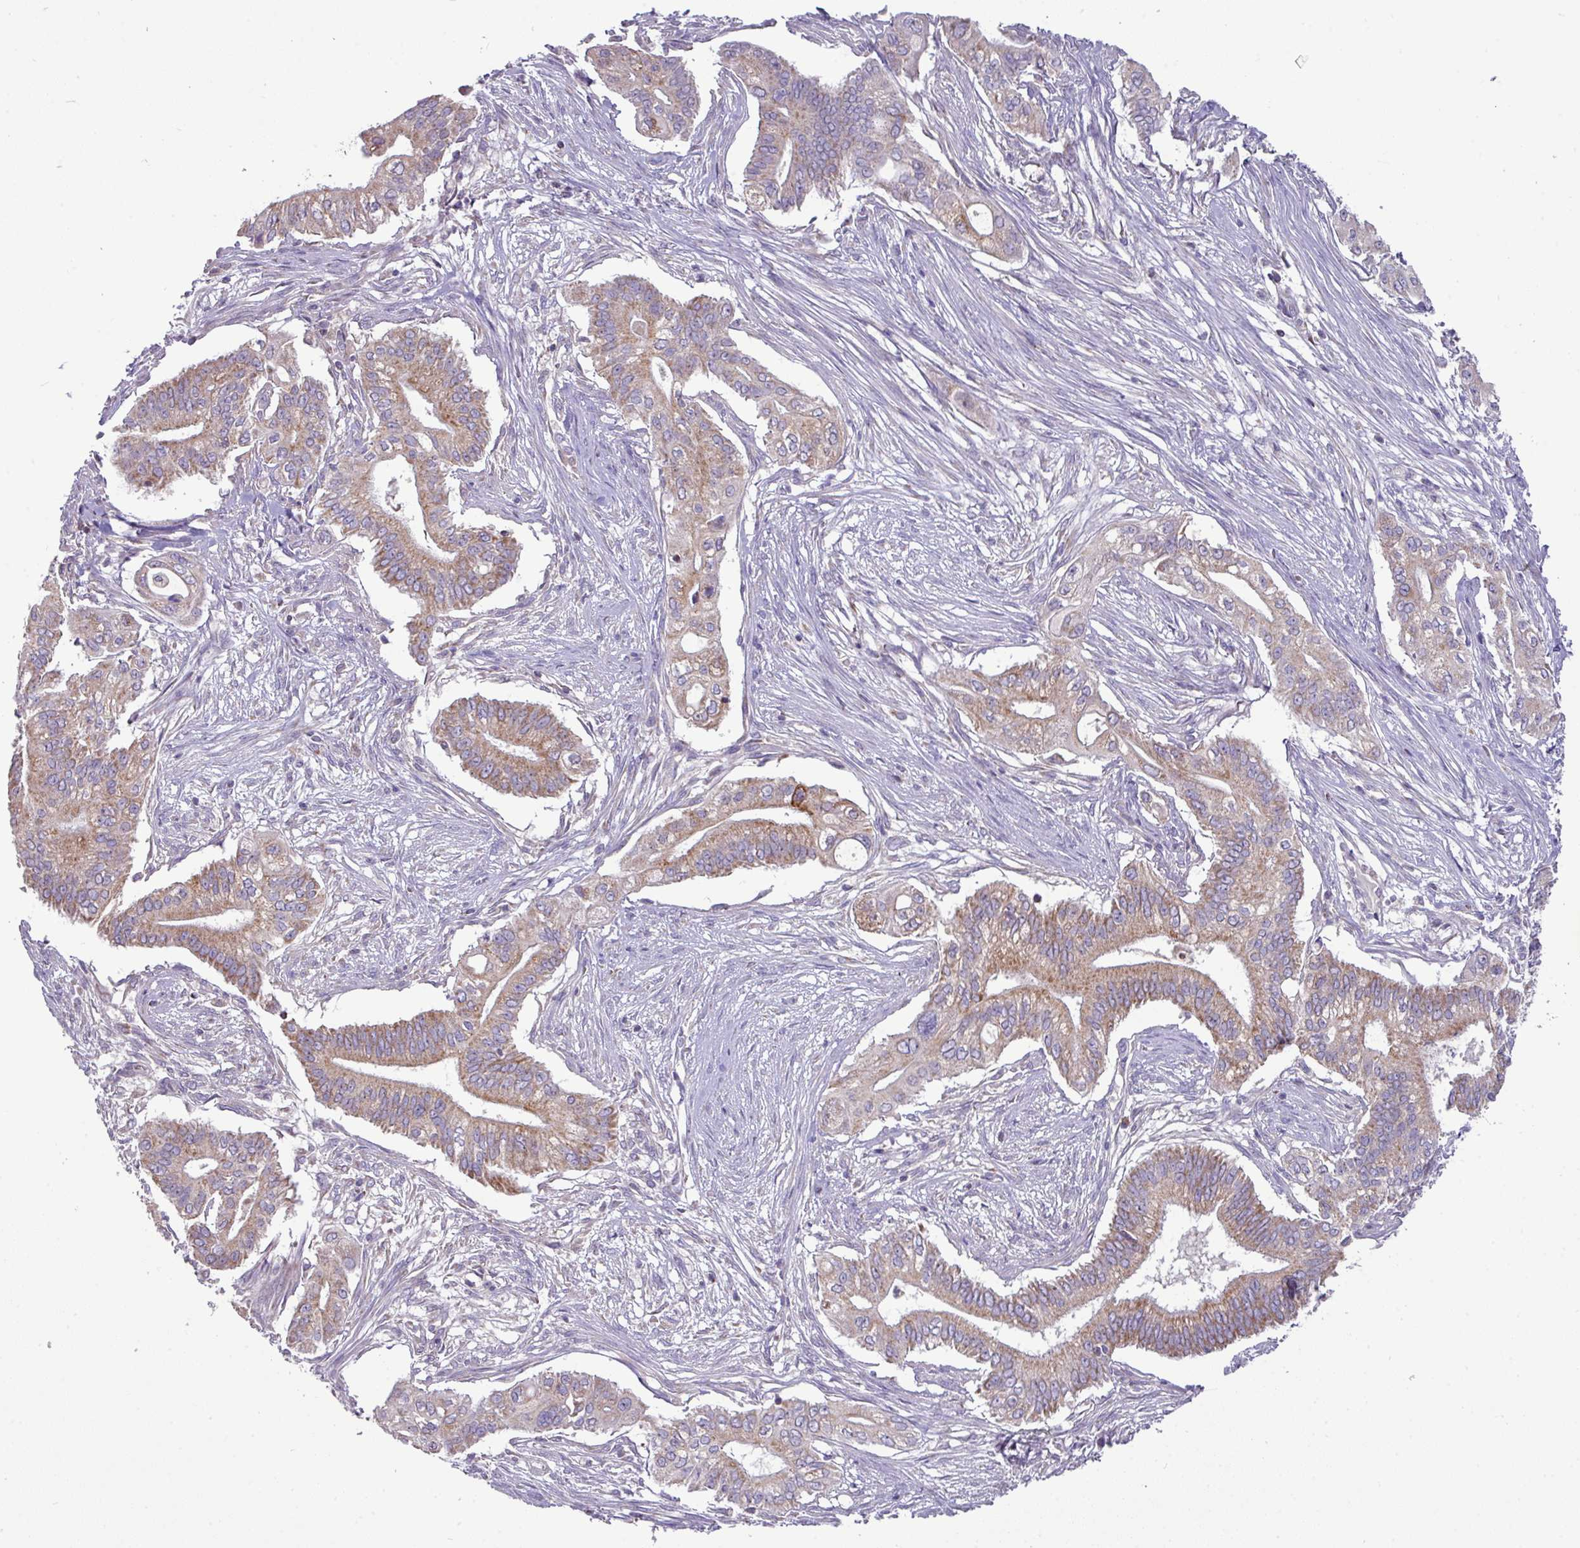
{"staining": {"intensity": "moderate", "quantity": ">75%", "location": "cytoplasmic/membranous"}, "tissue": "pancreatic cancer", "cell_type": "Tumor cells", "image_type": "cancer", "snomed": [{"axis": "morphology", "description": "Adenocarcinoma, NOS"}, {"axis": "topography", "description": "Pancreas"}], "caption": "Immunohistochemistry of adenocarcinoma (pancreatic) shows medium levels of moderate cytoplasmic/membranous positivity in approximately >75% of tumor cells.", "gene": "TRAPPC1", "patient": {"sex": "female", "age": 68}}